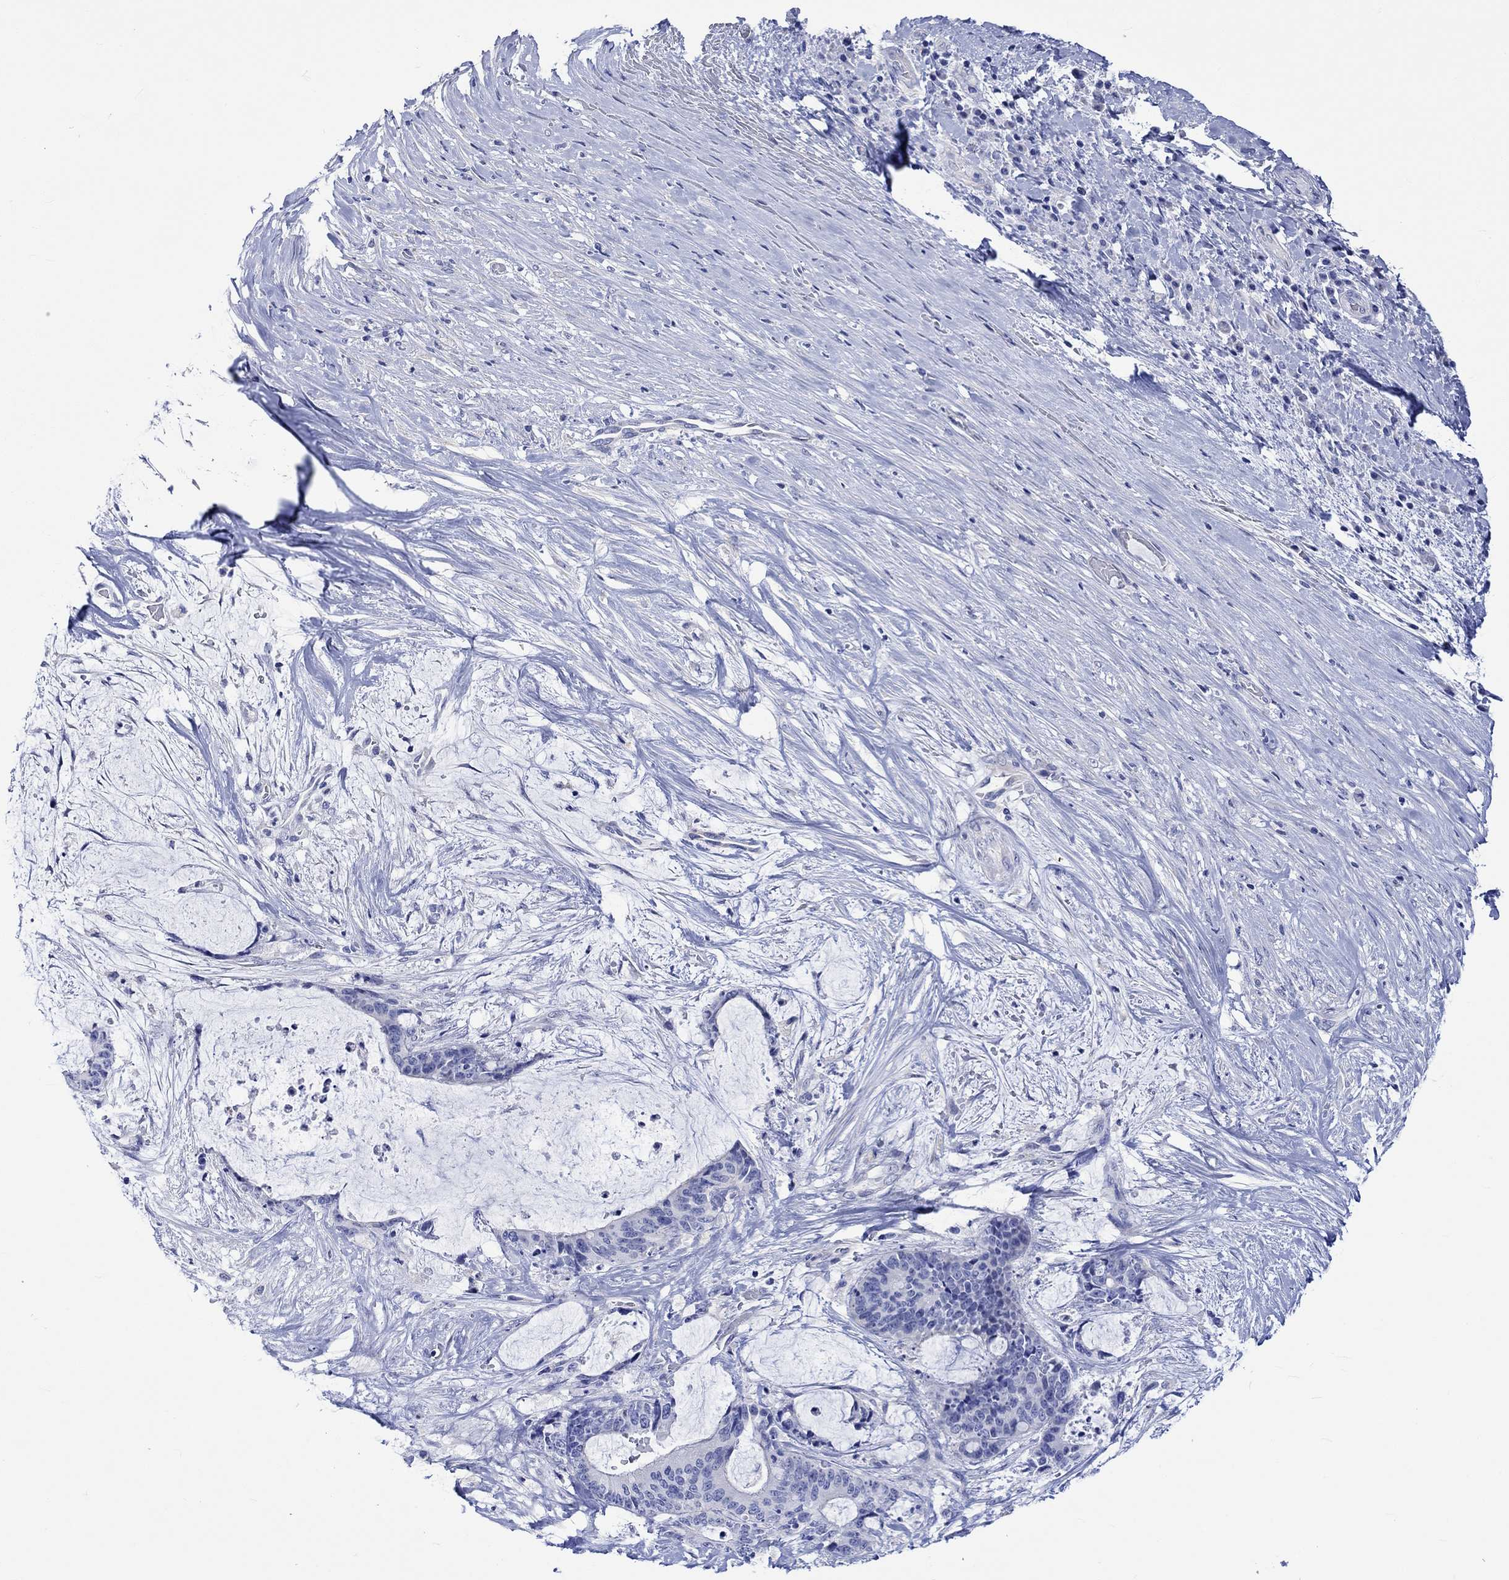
{"staining": {"intensity": "negative", "quantity": "none", "location": "none"}, "tissue": "liver cancer", "cell_type": "Tumor cells", "image_type": "cancer", "snomed": [{"axis": "morphology", "description": "Cholangiocarcinoma"}, {"axis": "topography", "description": "Liver"}], "caption": "This is an IHC photomicrograph of human liver cancer. There is no positivity in tumor cells.", "gene": "HARBI1", "patient": {"sex": "female", "age": 73}}